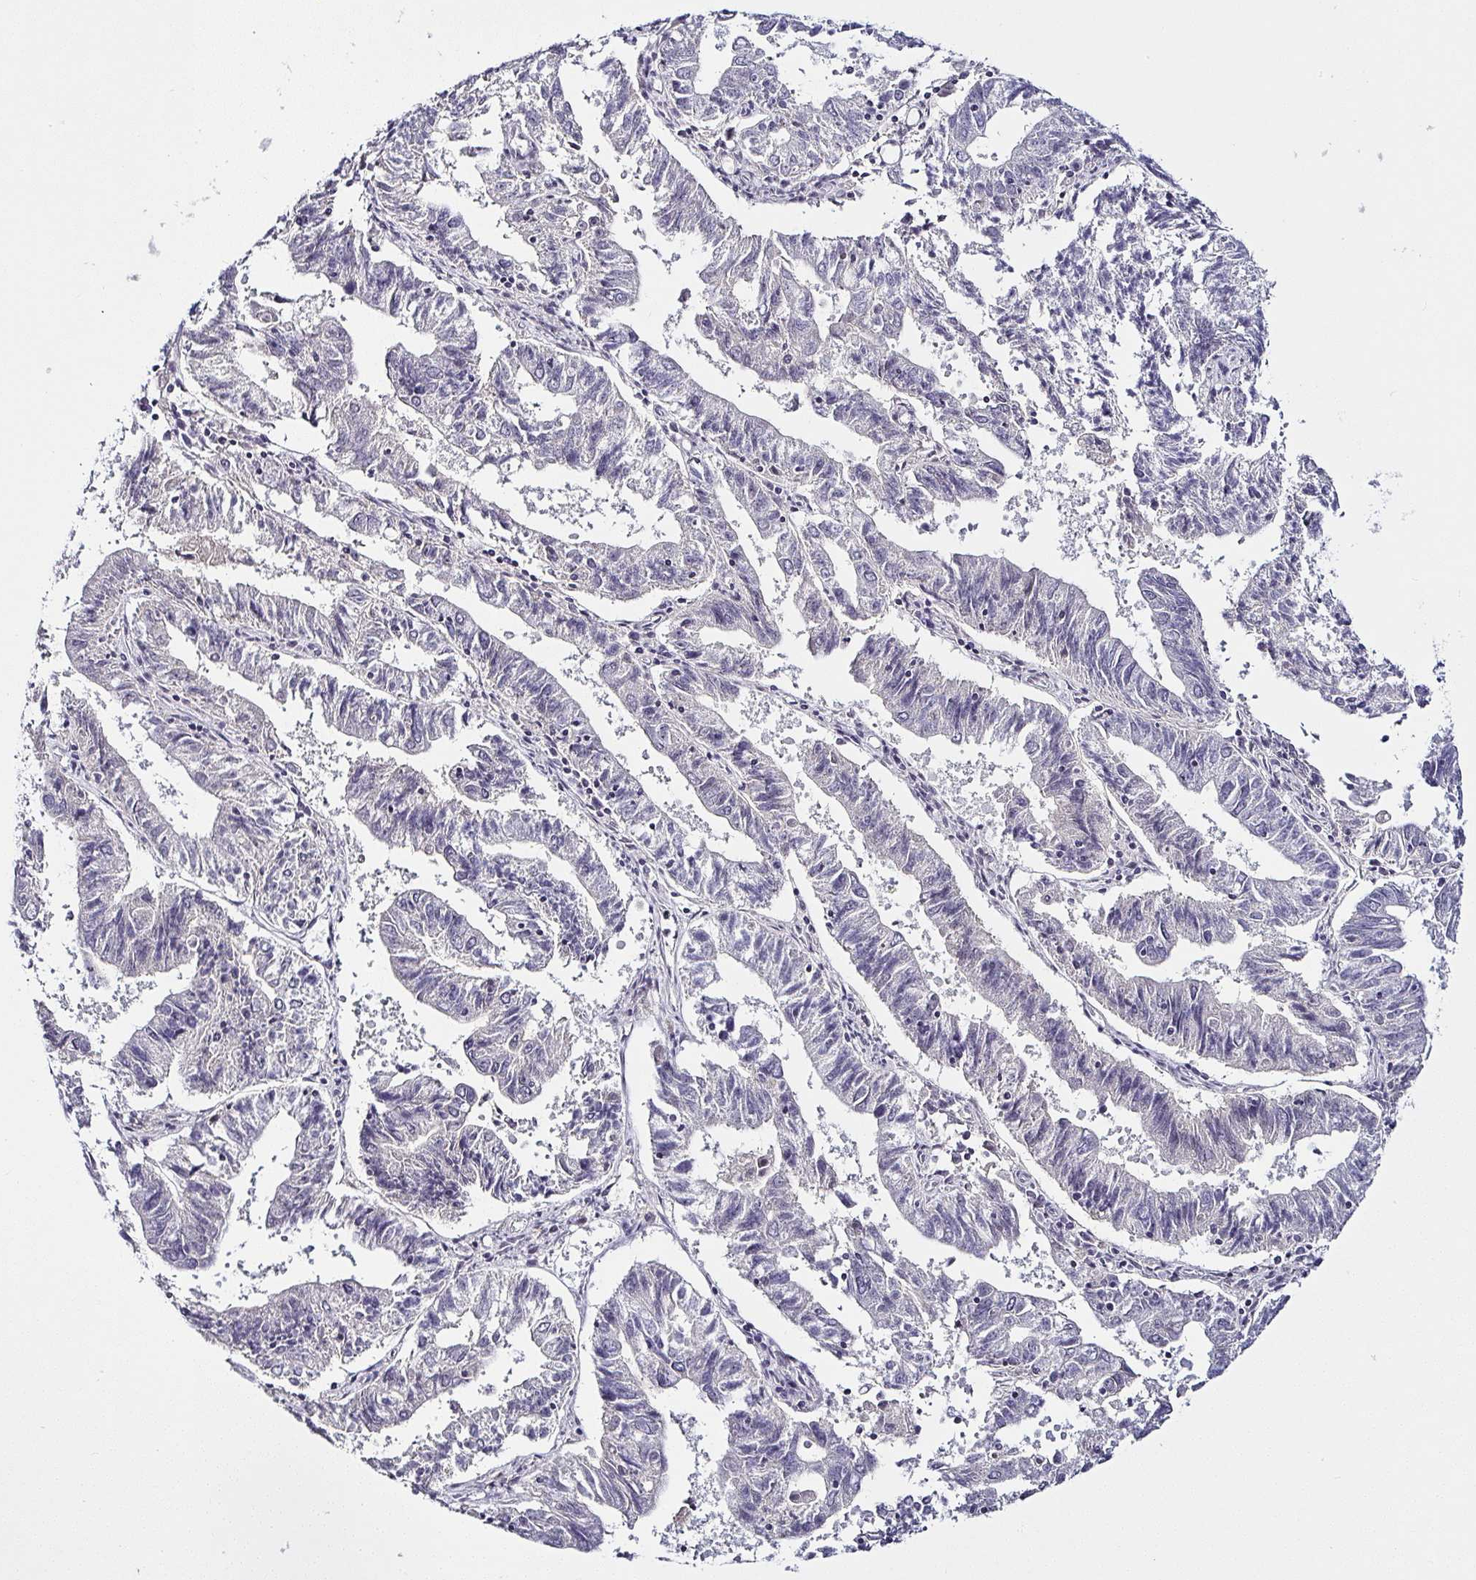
{"staining": {"intensity": "negative", "quantity": "none", "location": "none"}, "tissue": "endometrial cancer", "cell_type": "Tumor cells", "image_type": "cancer", "snomed": [{"axis": "morphology", "description": "Adenocarcinoma, NOS"}, {"axis": "topography", "description": "Endometrium"}], "caption": "Immunohistochemistry image of human adenocarcinoma (endometrial) stained for a protein (brown), which demonstrates no staining in tumor cells.", "gene": "SERPINB3", "patient": {"sex": "female", "age": 82}}